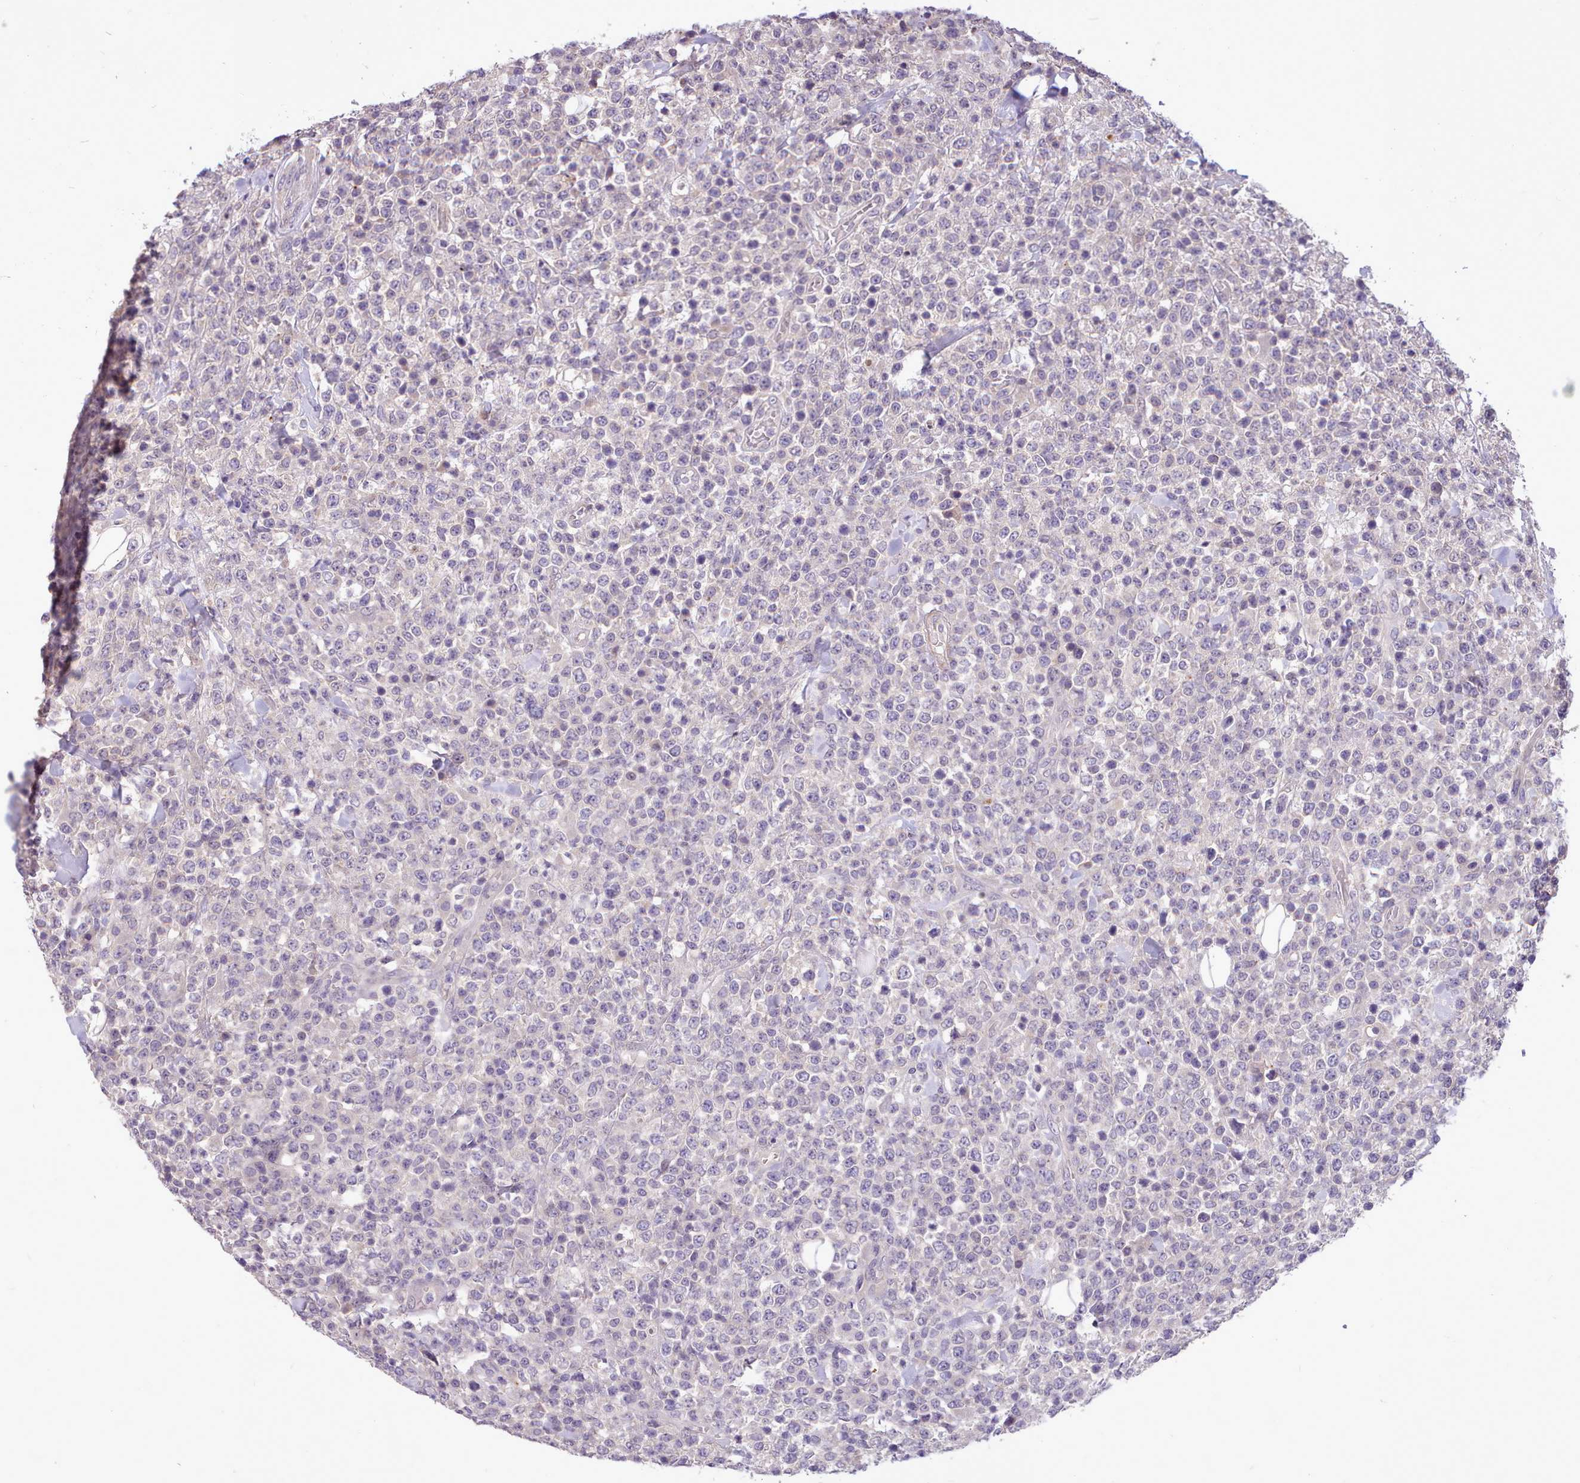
{"staining": {"intensity": "negative", "quantity": "none", "location": "none"}, "tissue": "lymphoma", "cell_type": "Tumor cells", "image_type": "cancer", "snomed": [{"axis": "morphology", "description": "Malignant lymphoma, non-Hodgkin's type, High grade"}, {"axis": "topography", "description": "Colon"}], "caption": "The immunohistochemistry (IHC) histopathology image has no significant expression in tumor cells of malignant lymphoma, non-Hodgkin's type (high-grade) tissue.", "gene": "ZNF607", "patient": {"sex": "female", "age": 53}}